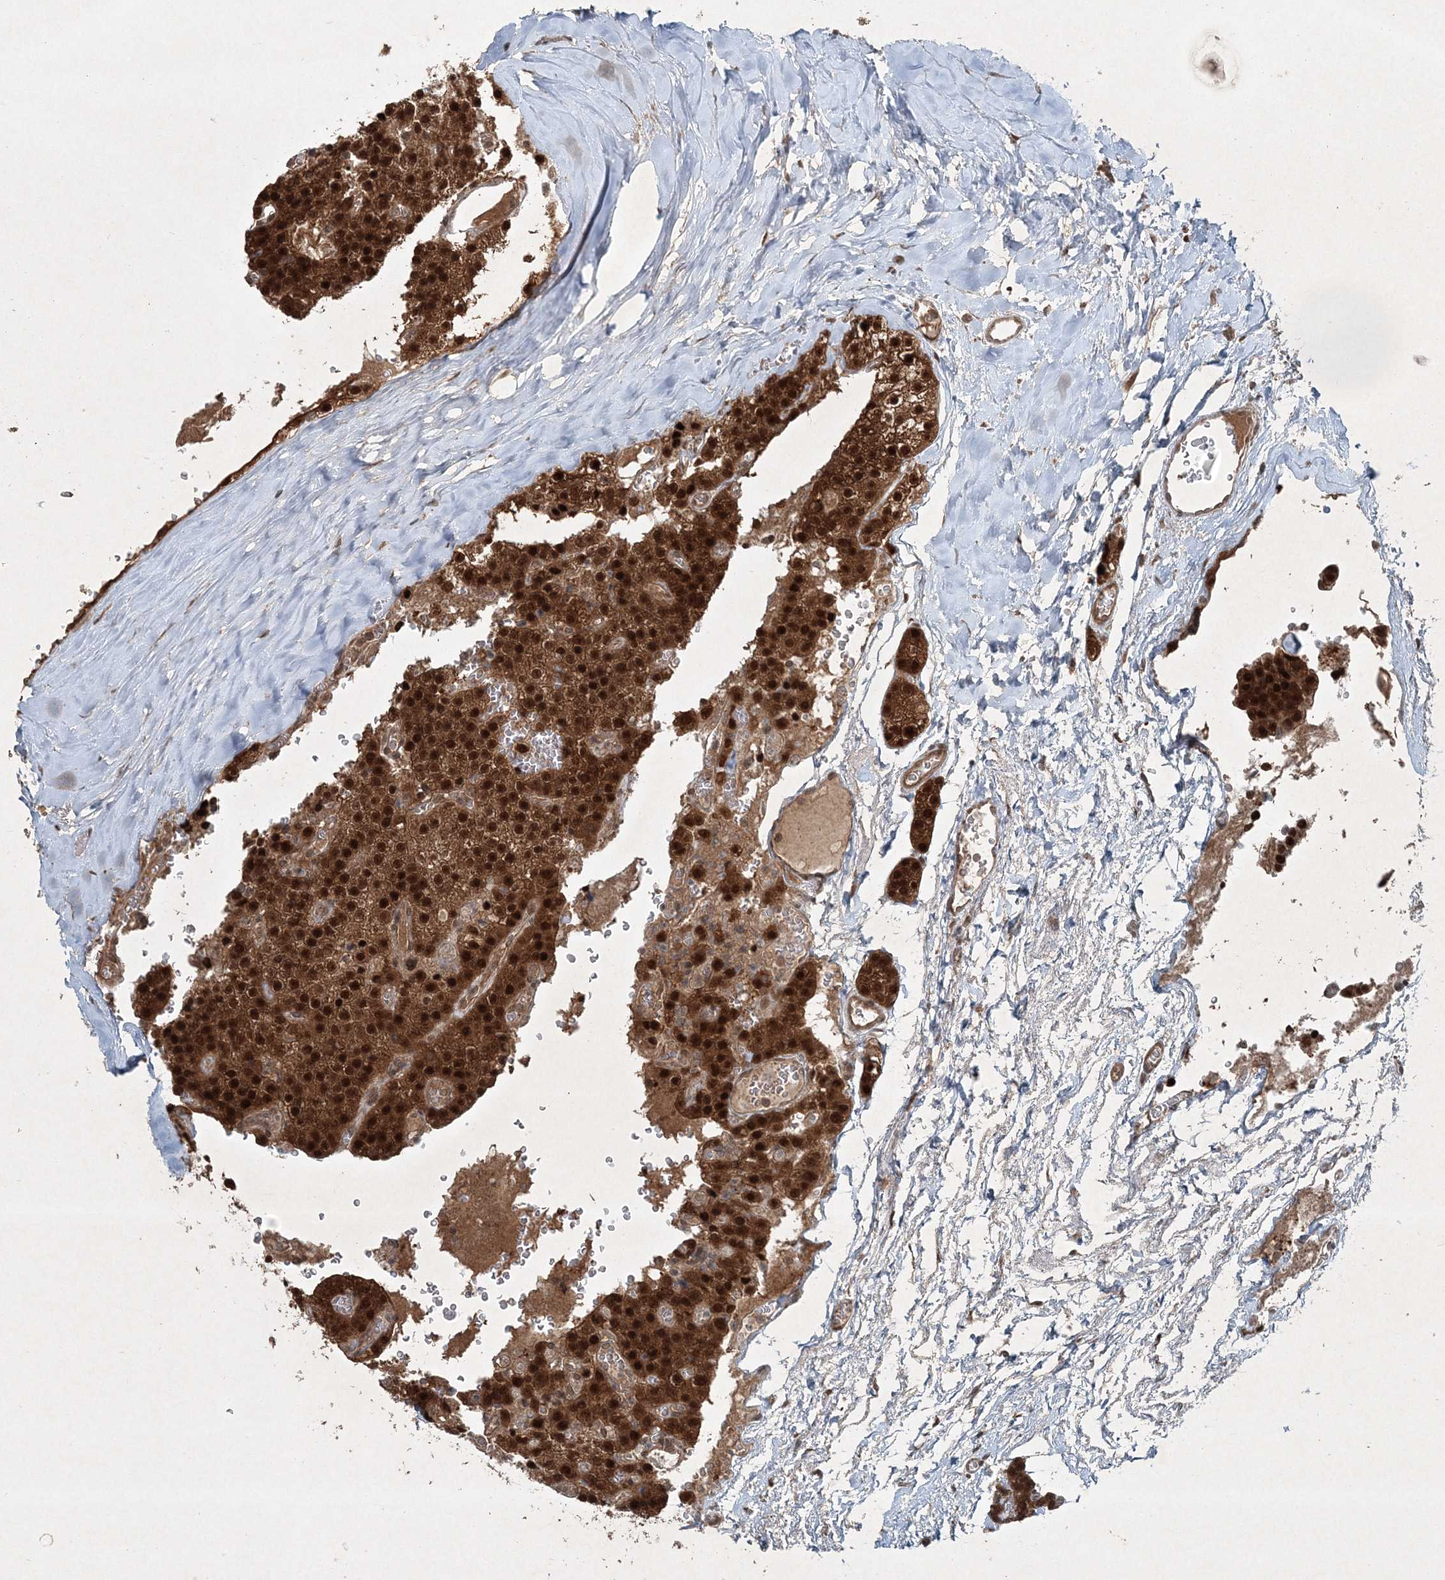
{"staining": {"intensity": "strong", "quantity": ">75%", "location": "cytoplasmic/membranous,nuclear"}, "tissue": "parathyroid gland", "cell_type": "Glandular cells", "image_type": "normal", "snomed": [{"axis": "morphology", "description": "Normal tissue, NOS"}, {"axis": "topography", "description": "Parathyroid gland"}], "caption": "An immunohistochemistry image of benign tissue is shown. Protein staining in brown labels strong cytoplasmic/membranous,nuclear positivity in parathyroid gland within glandular cells.", "gene": "FBXL17", "patient": {"sex": "female", "age": 64}}